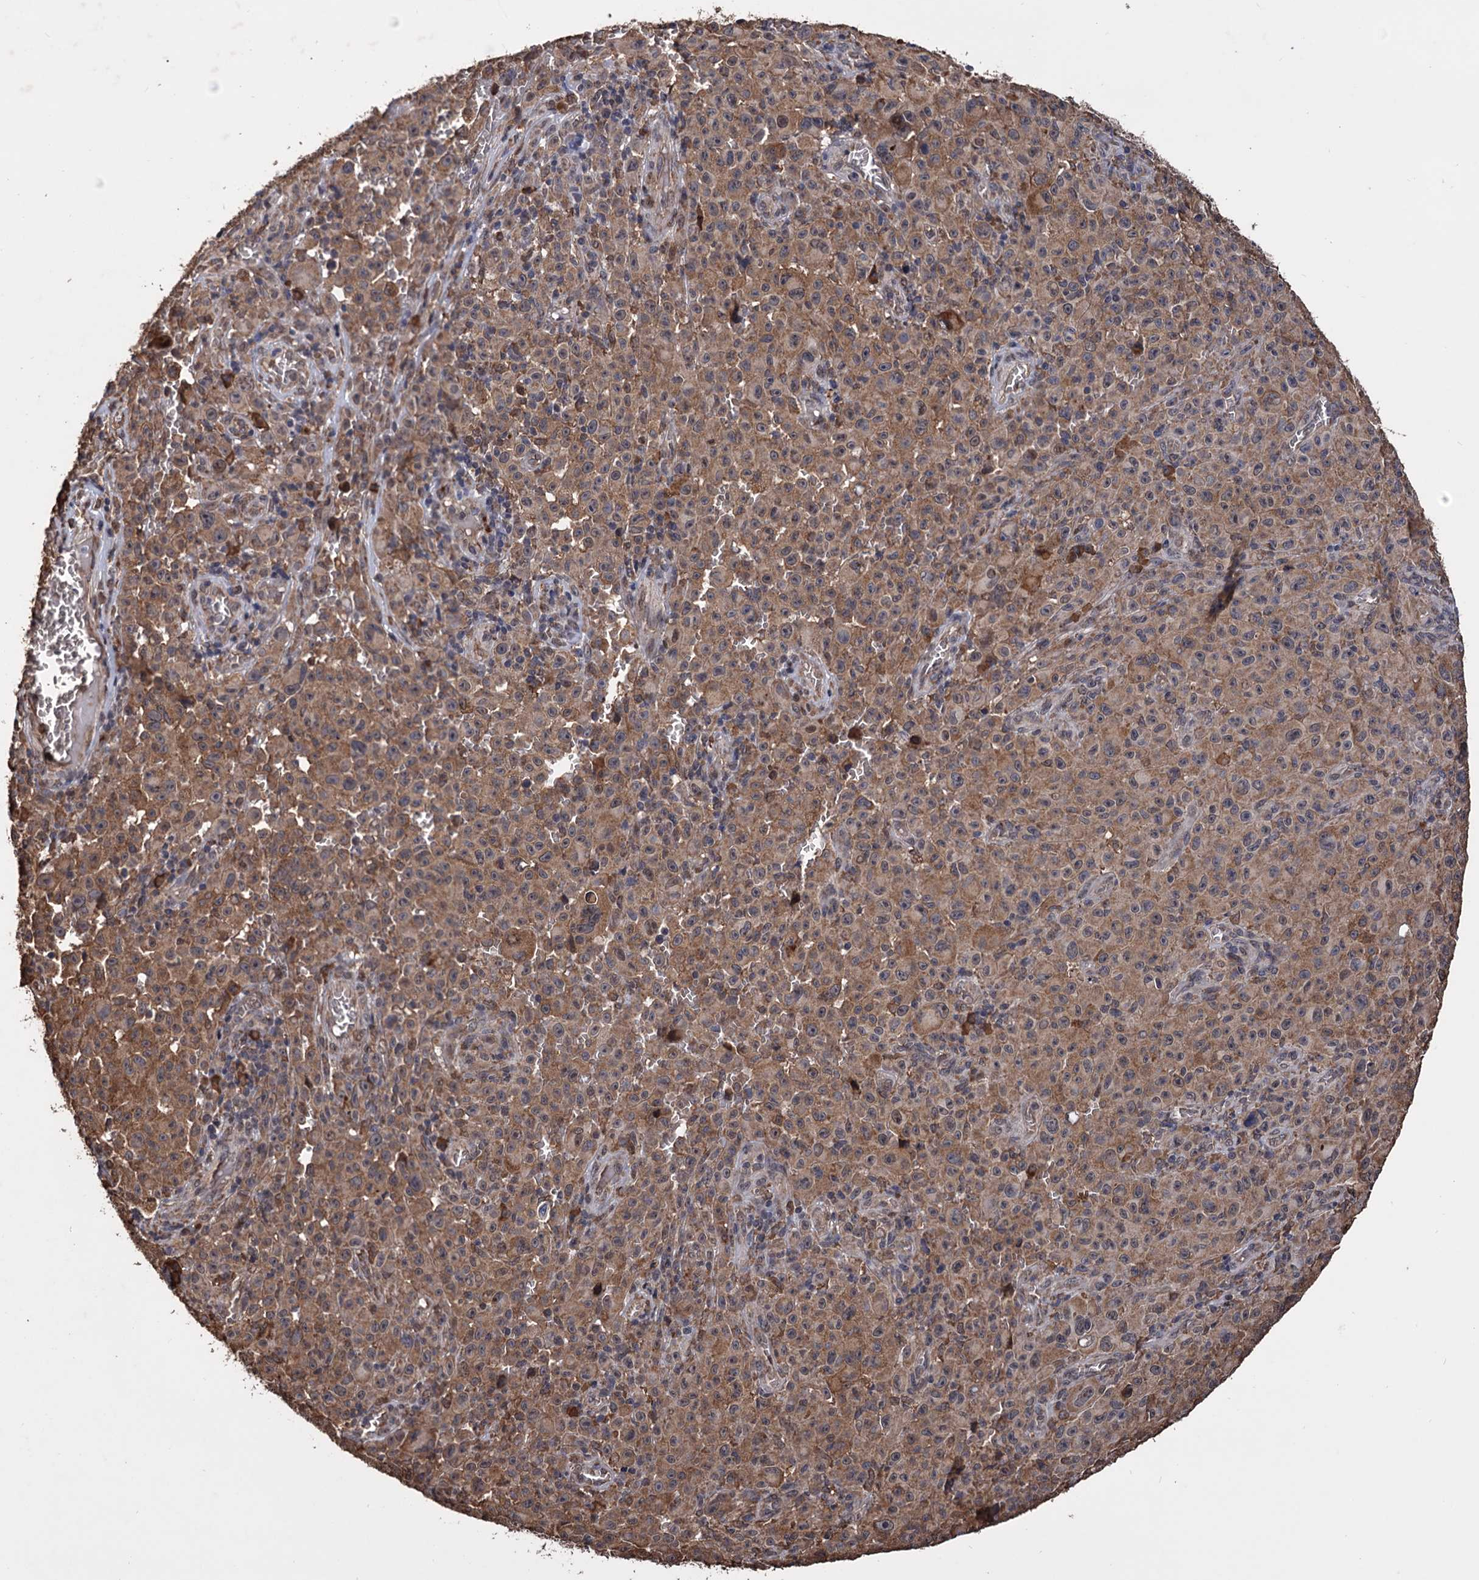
{"staining": {"intensity": "moderate", "quantity": ">75%", "location": "cytoplasmic/membranous"}, "tissue": "melanoma", "cell_type": "Tumor cells", "image_type": "cancer", "snomed": [{"axis": "morphology", "description": "Malignant melanoma, NOS"}, {"axis": "topography", "description": "Skin"}], "caption": "Melanoma stained with a protein marker displays moderate staining in tumor cells.", "gene": "TBC1D12", "patient": {"sex": "female", "age": 82}}